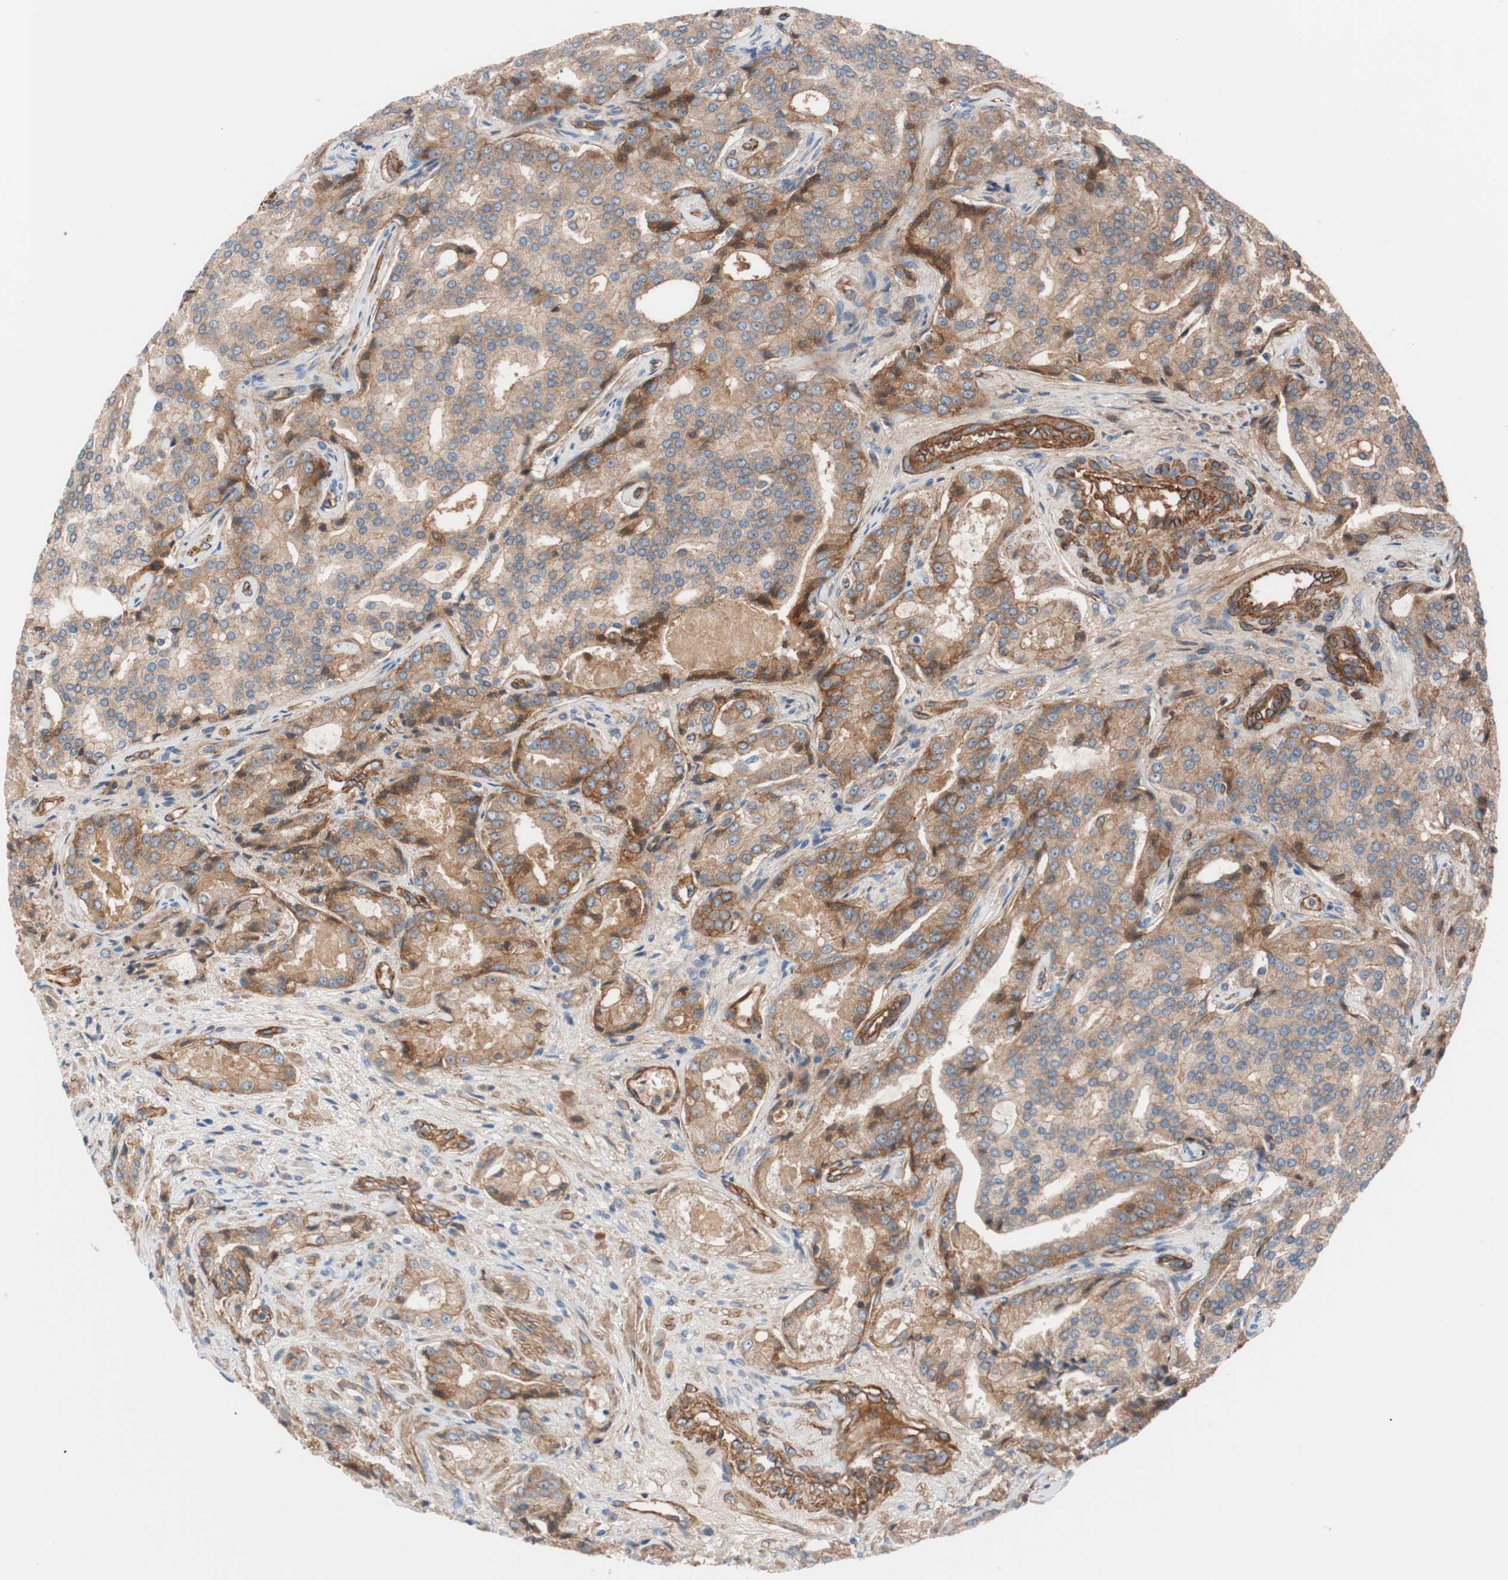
{"staining": {"intensity": "moderate", "quantity": ">75%", "location": "cytoplasmic/membranous"}, "tissue": "prostate cancer", "cell_type": "Tumor cells", "image_type": "cancer", "snomed": [{"axis": "morphology", "description": "Adenocarcinoma, High grade"}, {"axis": "topography", "description": "Prostate"}], "caption": "This image exhibits prostate cancer (adenocarcinoma (high-grade)) stained with immunohistochemistry (IHC) to label a protein in brown. The cytoplasmic/membranous of tumor cells show moderate positivity for the protein. Nuclei are counter-stained blue.", "gene": "SPINT1", "patient": {"sex": "male", "age": 72}}